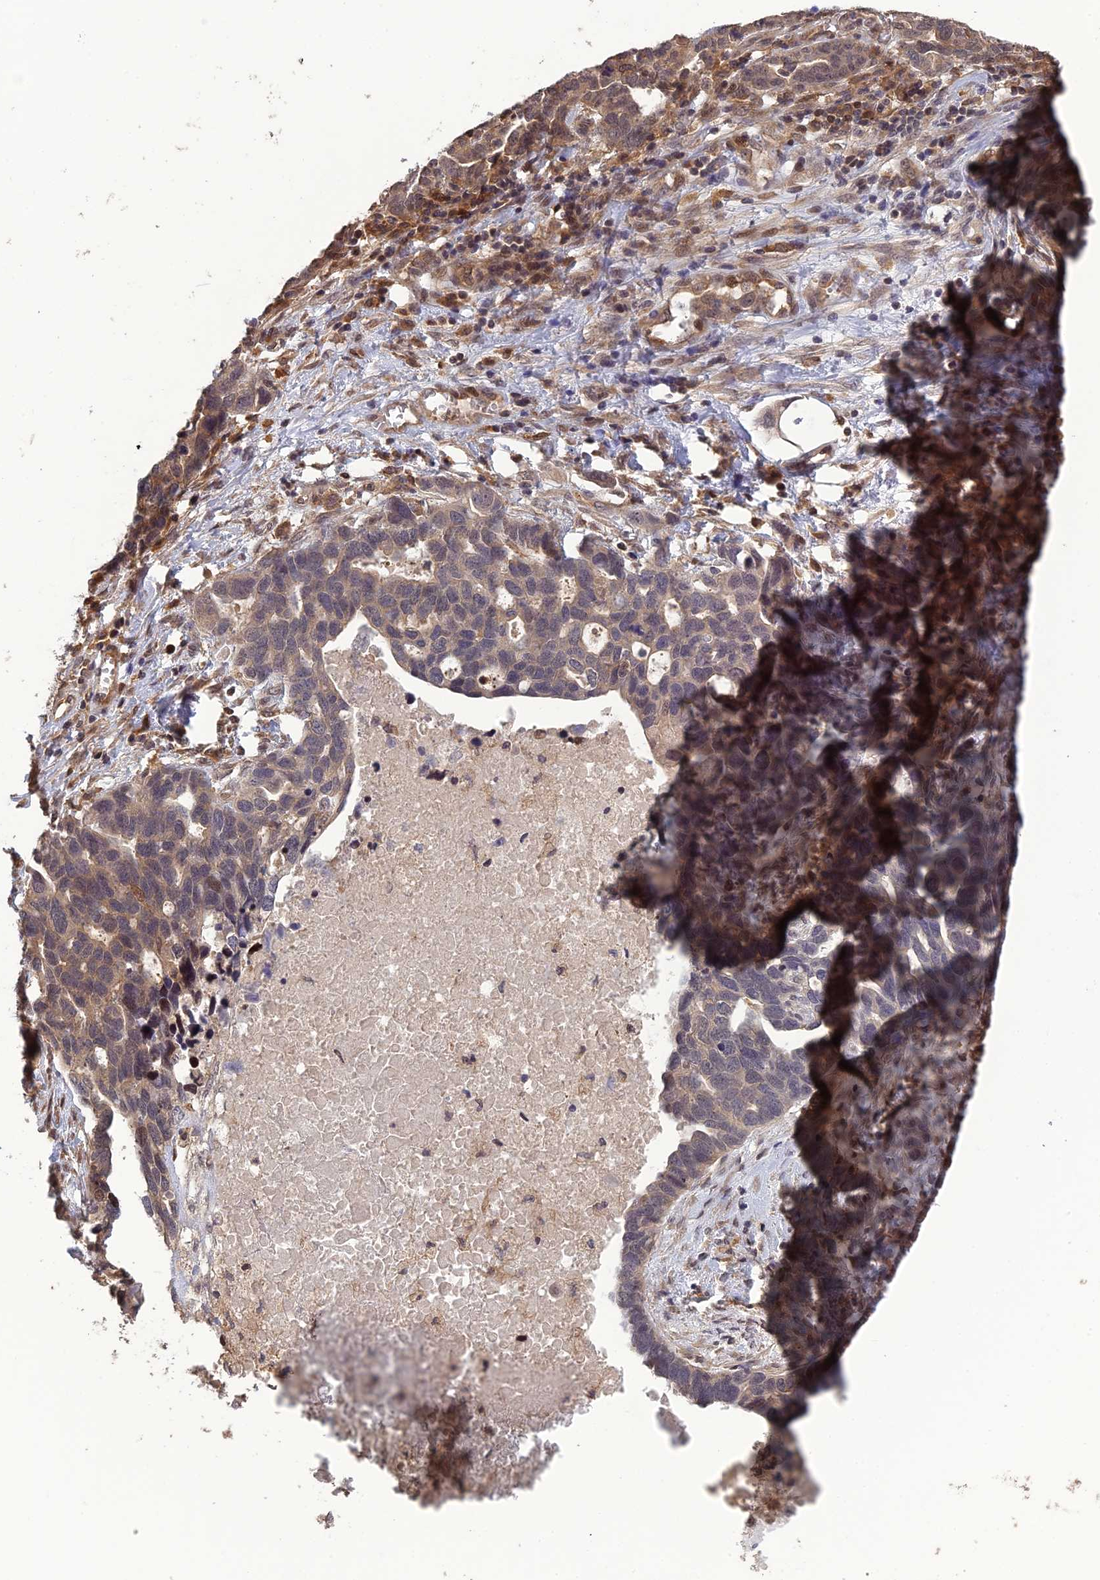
{"staining": {"intensity": "weak", "quantity": "<25%", "location": "cytoplasmic/membranous"}, "tissue": "ovarian cancer", "cell_type": "Tumor cells", "image_type": "cancer", "snomed": [{"axis": "morphology", "description": "Cystadenocarcinoma, serous, NOS"}, {"axis": "topography", "description": "Ovary"}], "caption": "Immunohistochemistry (IHC) image of neoplastic tissue: ovarian cancer (serous cystadenocarcinoma) stained with DAB reveals no significant protein positivity in tumor cells.", "gene": "LIN37", "patient": {"sex": "female", "age": 54}}